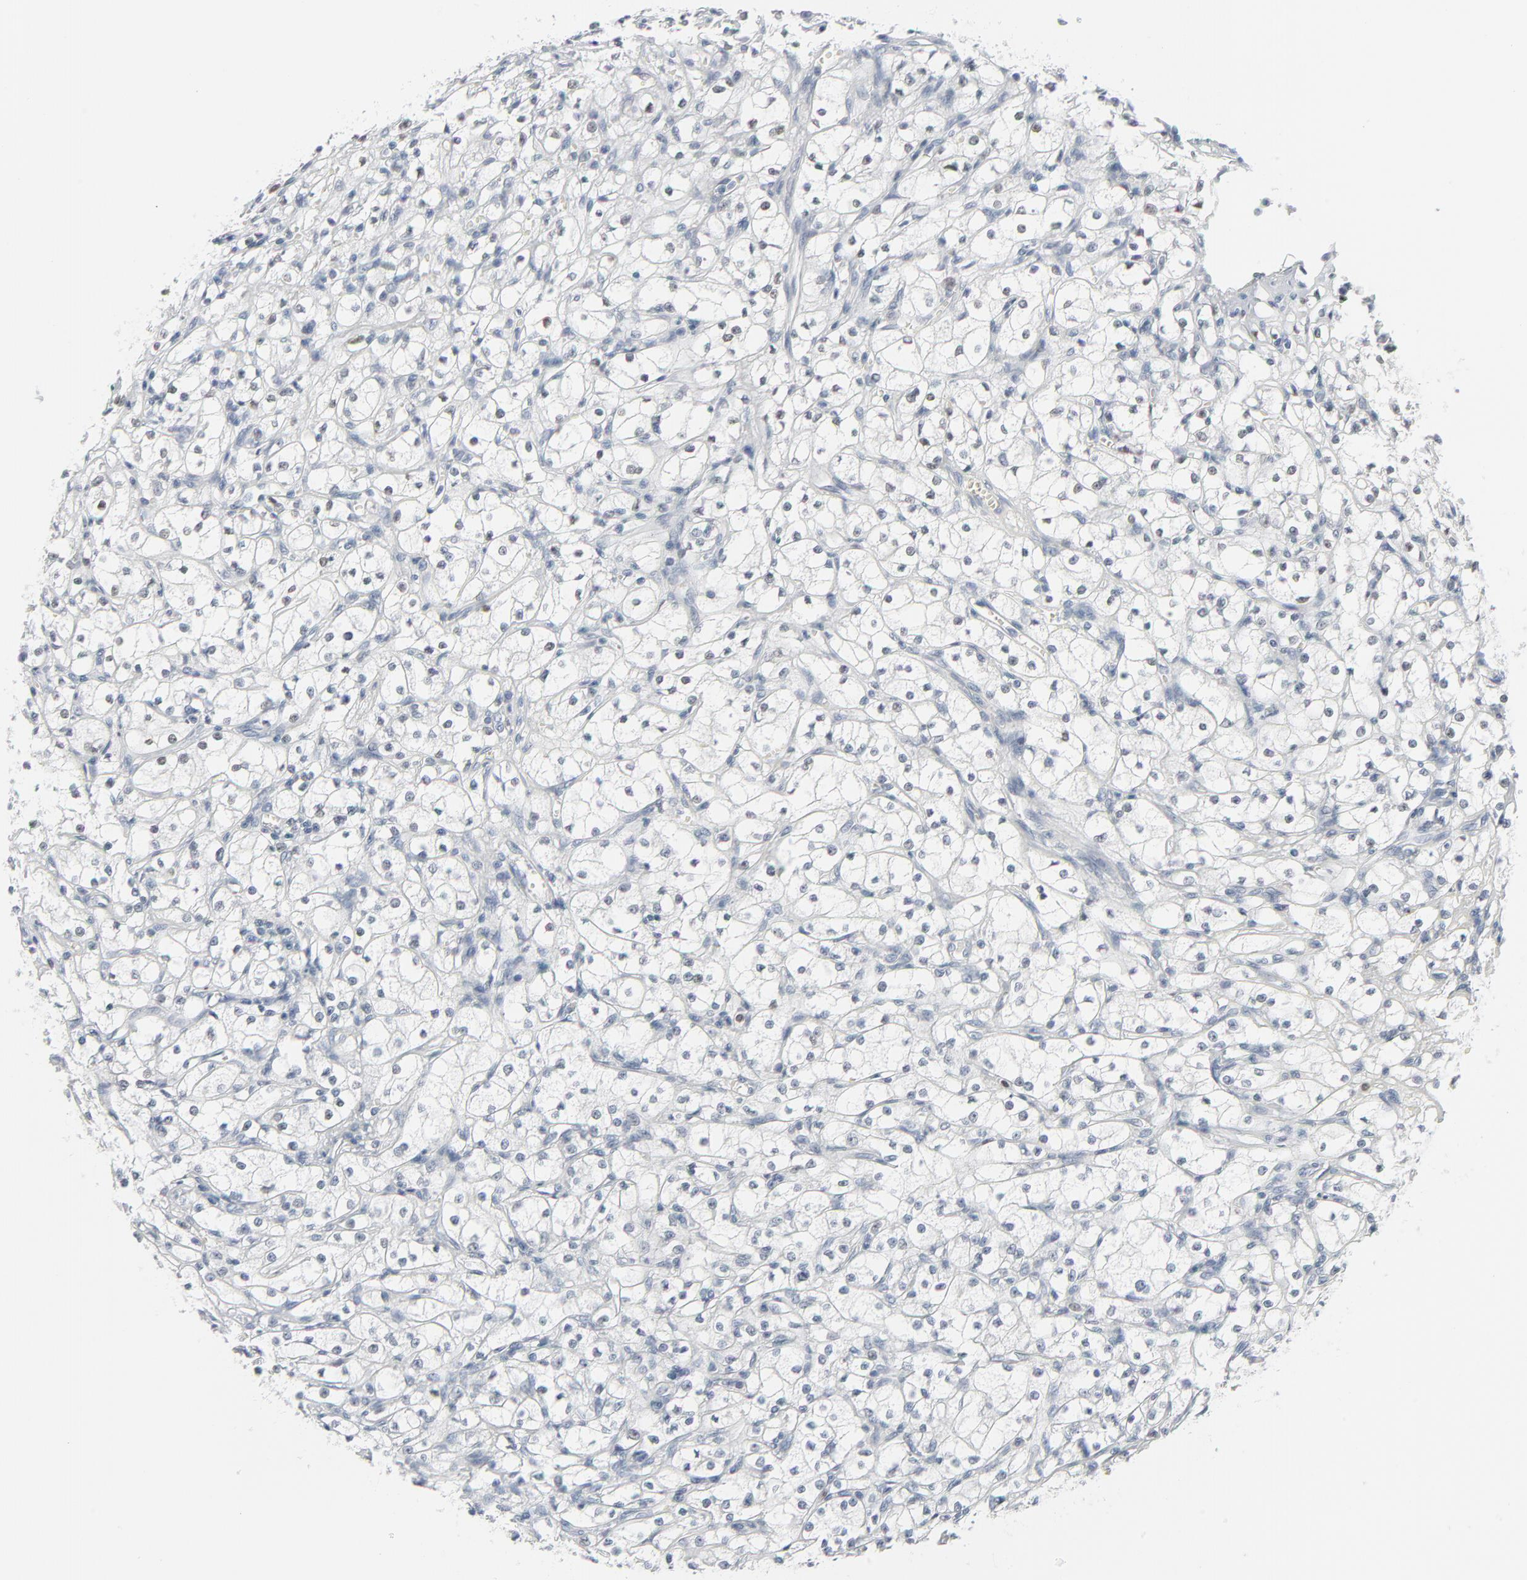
{"staining": {"intensity": "weak", "quantity": "<25%", "location": "nuclear"}, "tissue": "renal cancer", "cell_type": "Tumor cells", "image_type": "cancer", "snomed": [{"axis": "morphology", "description": "Adenocarcinoma, NOS"}, {"axis": "topography", "description": "Kidney"}], "caption": "Immunohistochemistry (IHC) histopathology image of neoplastic tissue: adenocarcinoma (renal) stained with DAB (3,3'-diaminobenzidine) shows no significant protein expression in tumor cells. (Brightfield microscopy of DAB immunohistochemistry at high magnification).", "gene": "MITF", "patient": {"sex": "male", "age": 63}}